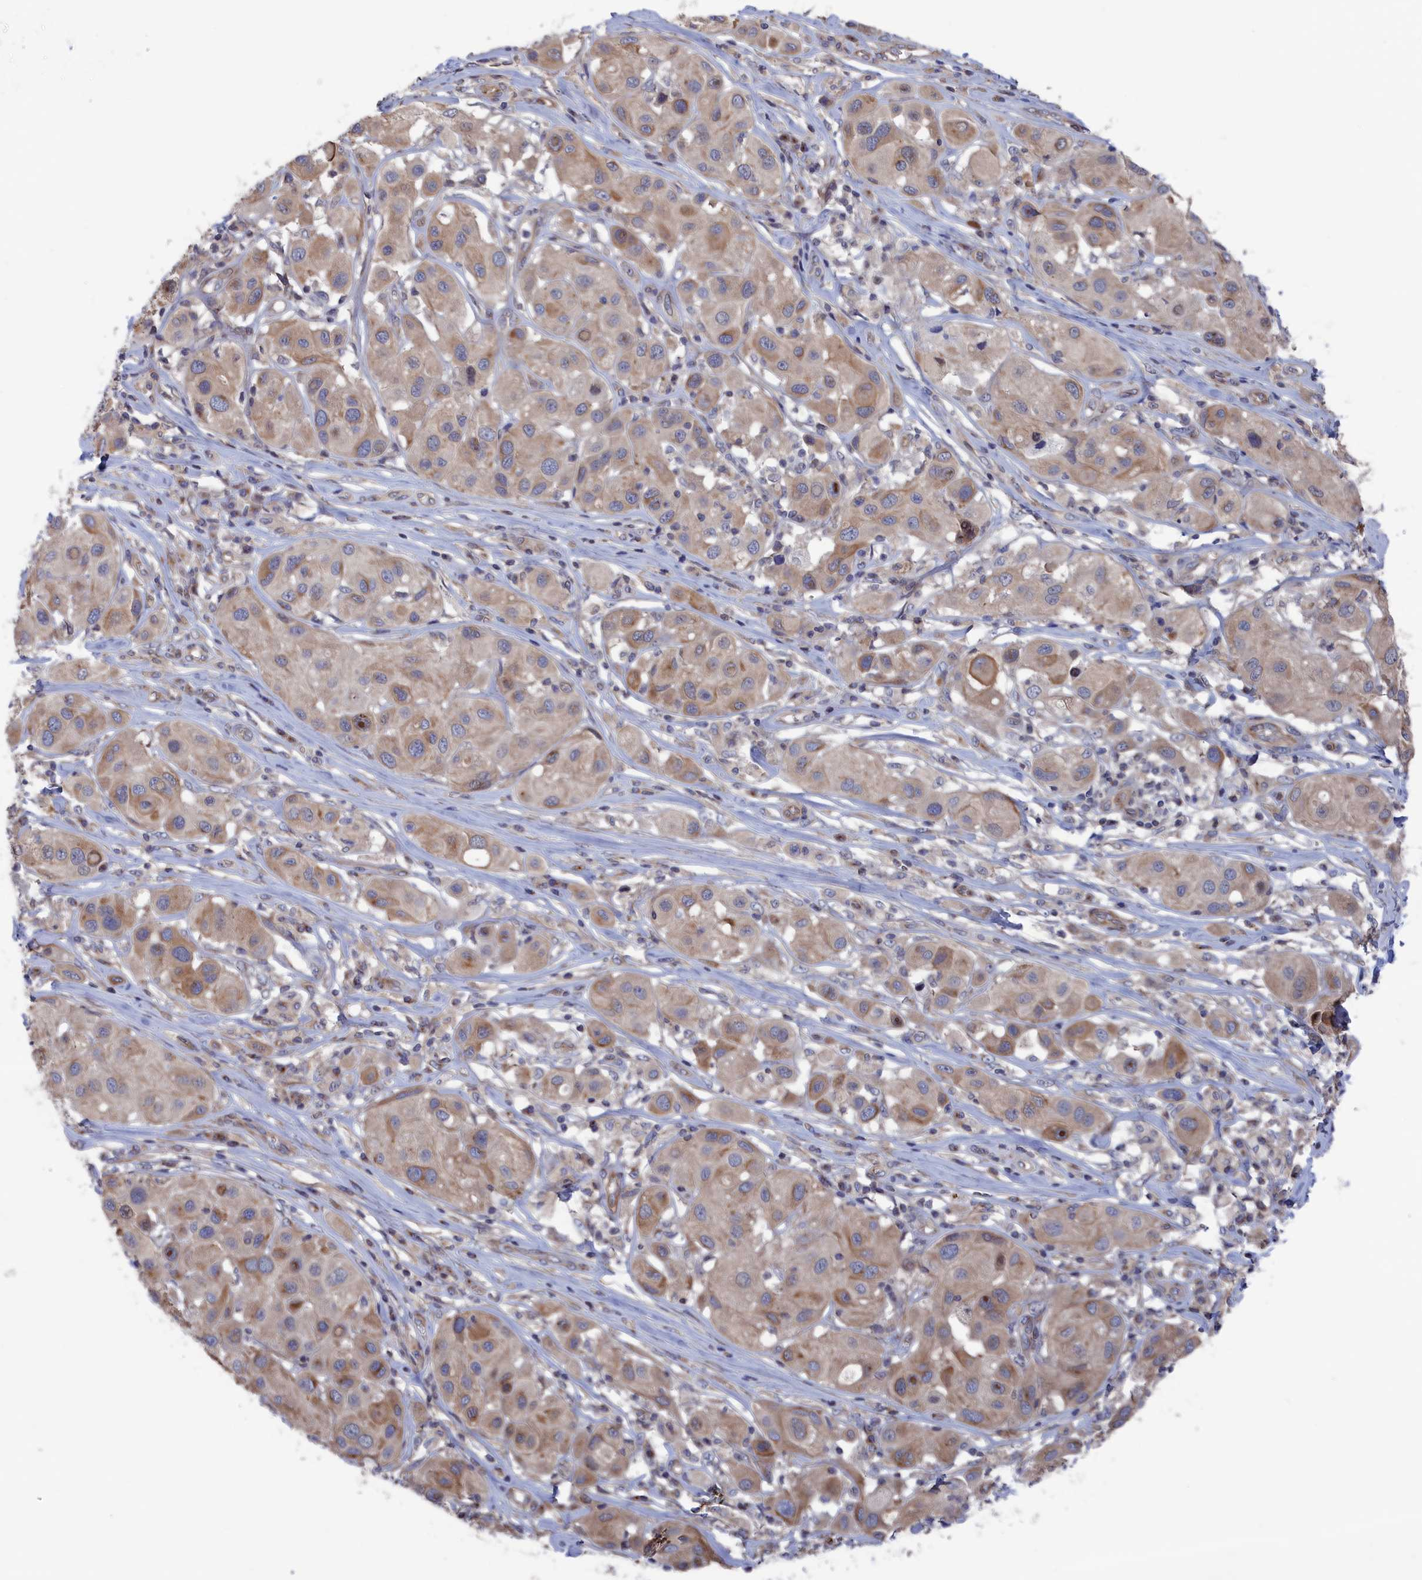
{"staining": {"intensity": "weak", "quantity": "25%-75%", "location": "cytoplasmic/membranous"}, "tissue": "melanoma", "cell_type": "Tumor cells", "image_type": "cancer", "snomed": [{"axis": "morphology", "description": "Malignant melanoma, Metastatic site"}, {"axis": "topography", "description": "Skin"}], "caption": "The micrograph demonstrates immunohistochemical staining of malignant melanoma (metastatic site). There is weak cytoplasmic/membranous positivity is identified in about 25%-75% of tumor cells.", "gene": "NUTF2", "patient": {"sex": "male", "age": 41}}